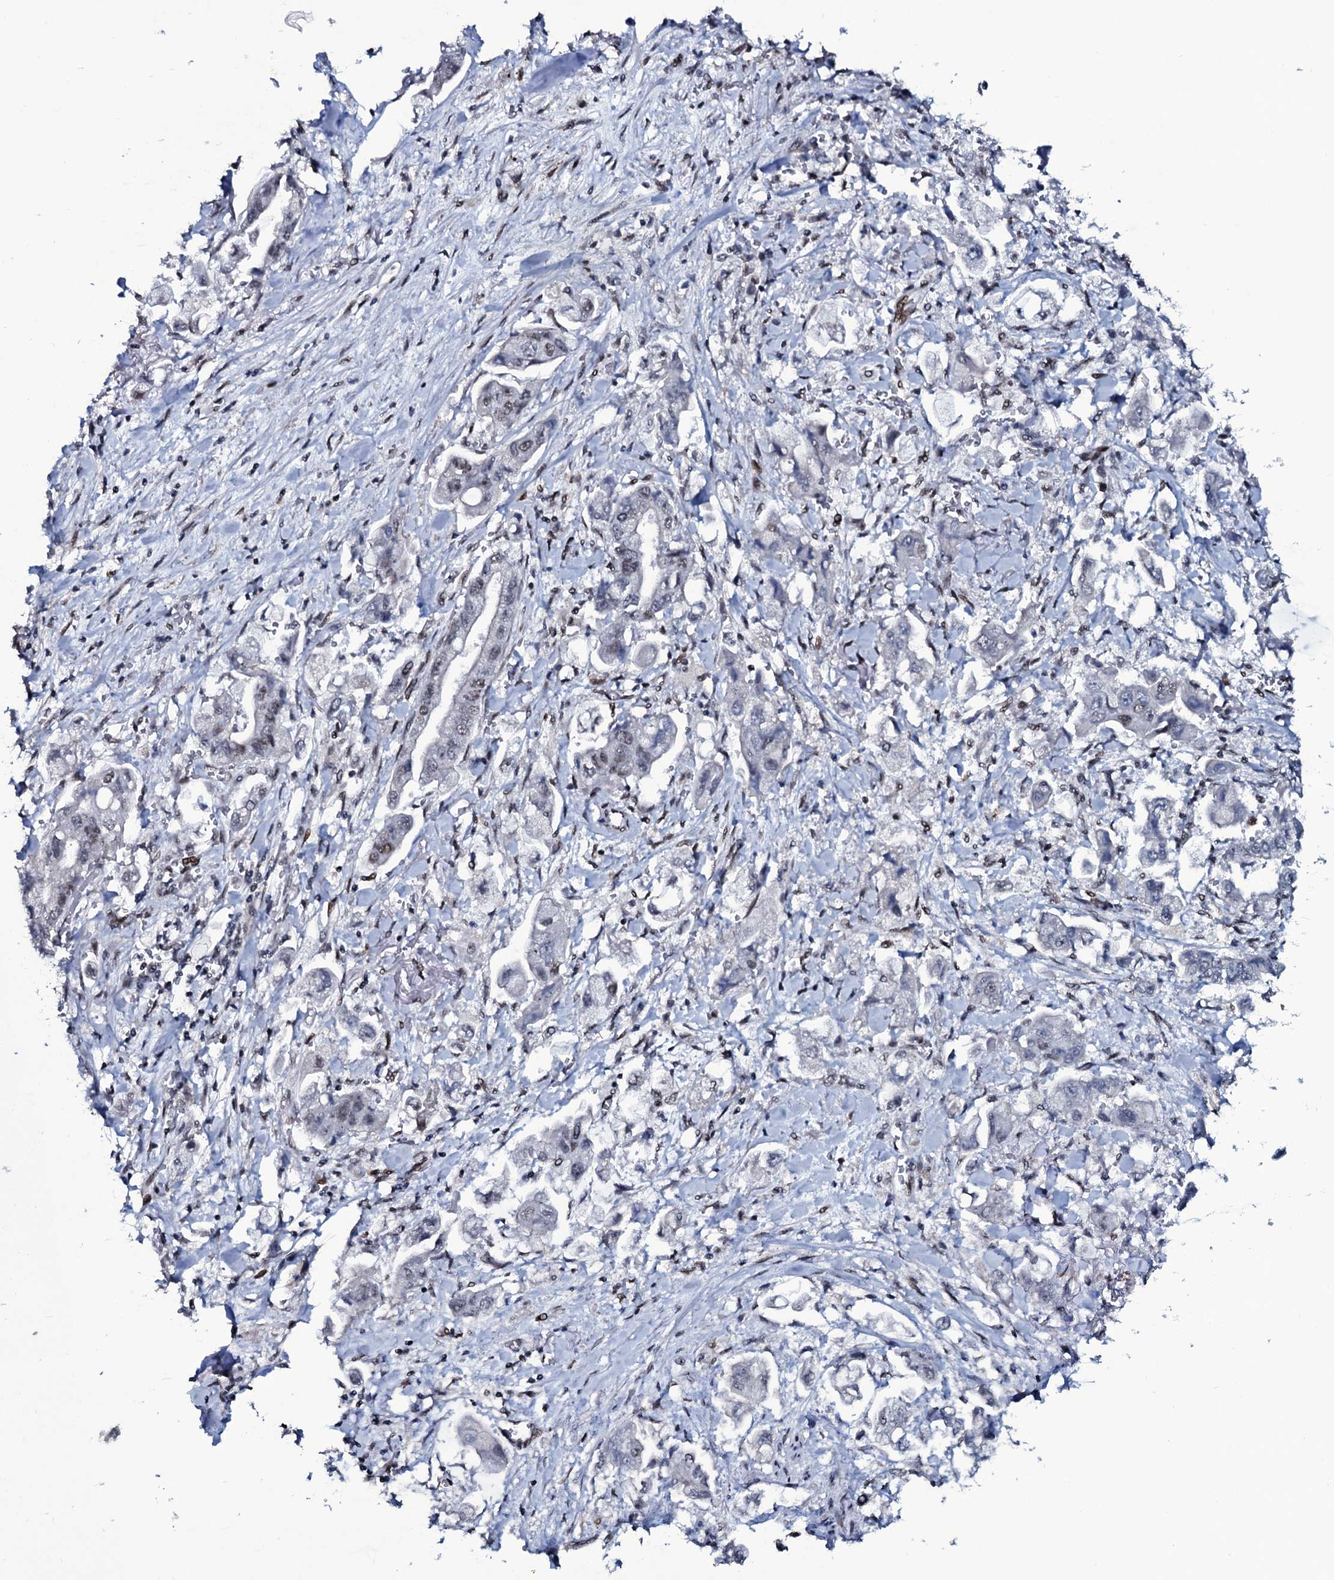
{"staining": {"intensity": "negative", "quantity": "none", "location": "none"}, "tissue": "stomach cancer", "cell_type": "Tumor cells", "image_type": "cancer", "snomed": [{"axis": "morphology", "description": "Adenocarcinoma, NOS"}, {"axis": "topography", "description": "Stomach"}], "caption": "Tumor cells show no significant staining in stomach cancer.", "gene": "ZMIZ2", "patient": {"sex": "male", "age": 62}}